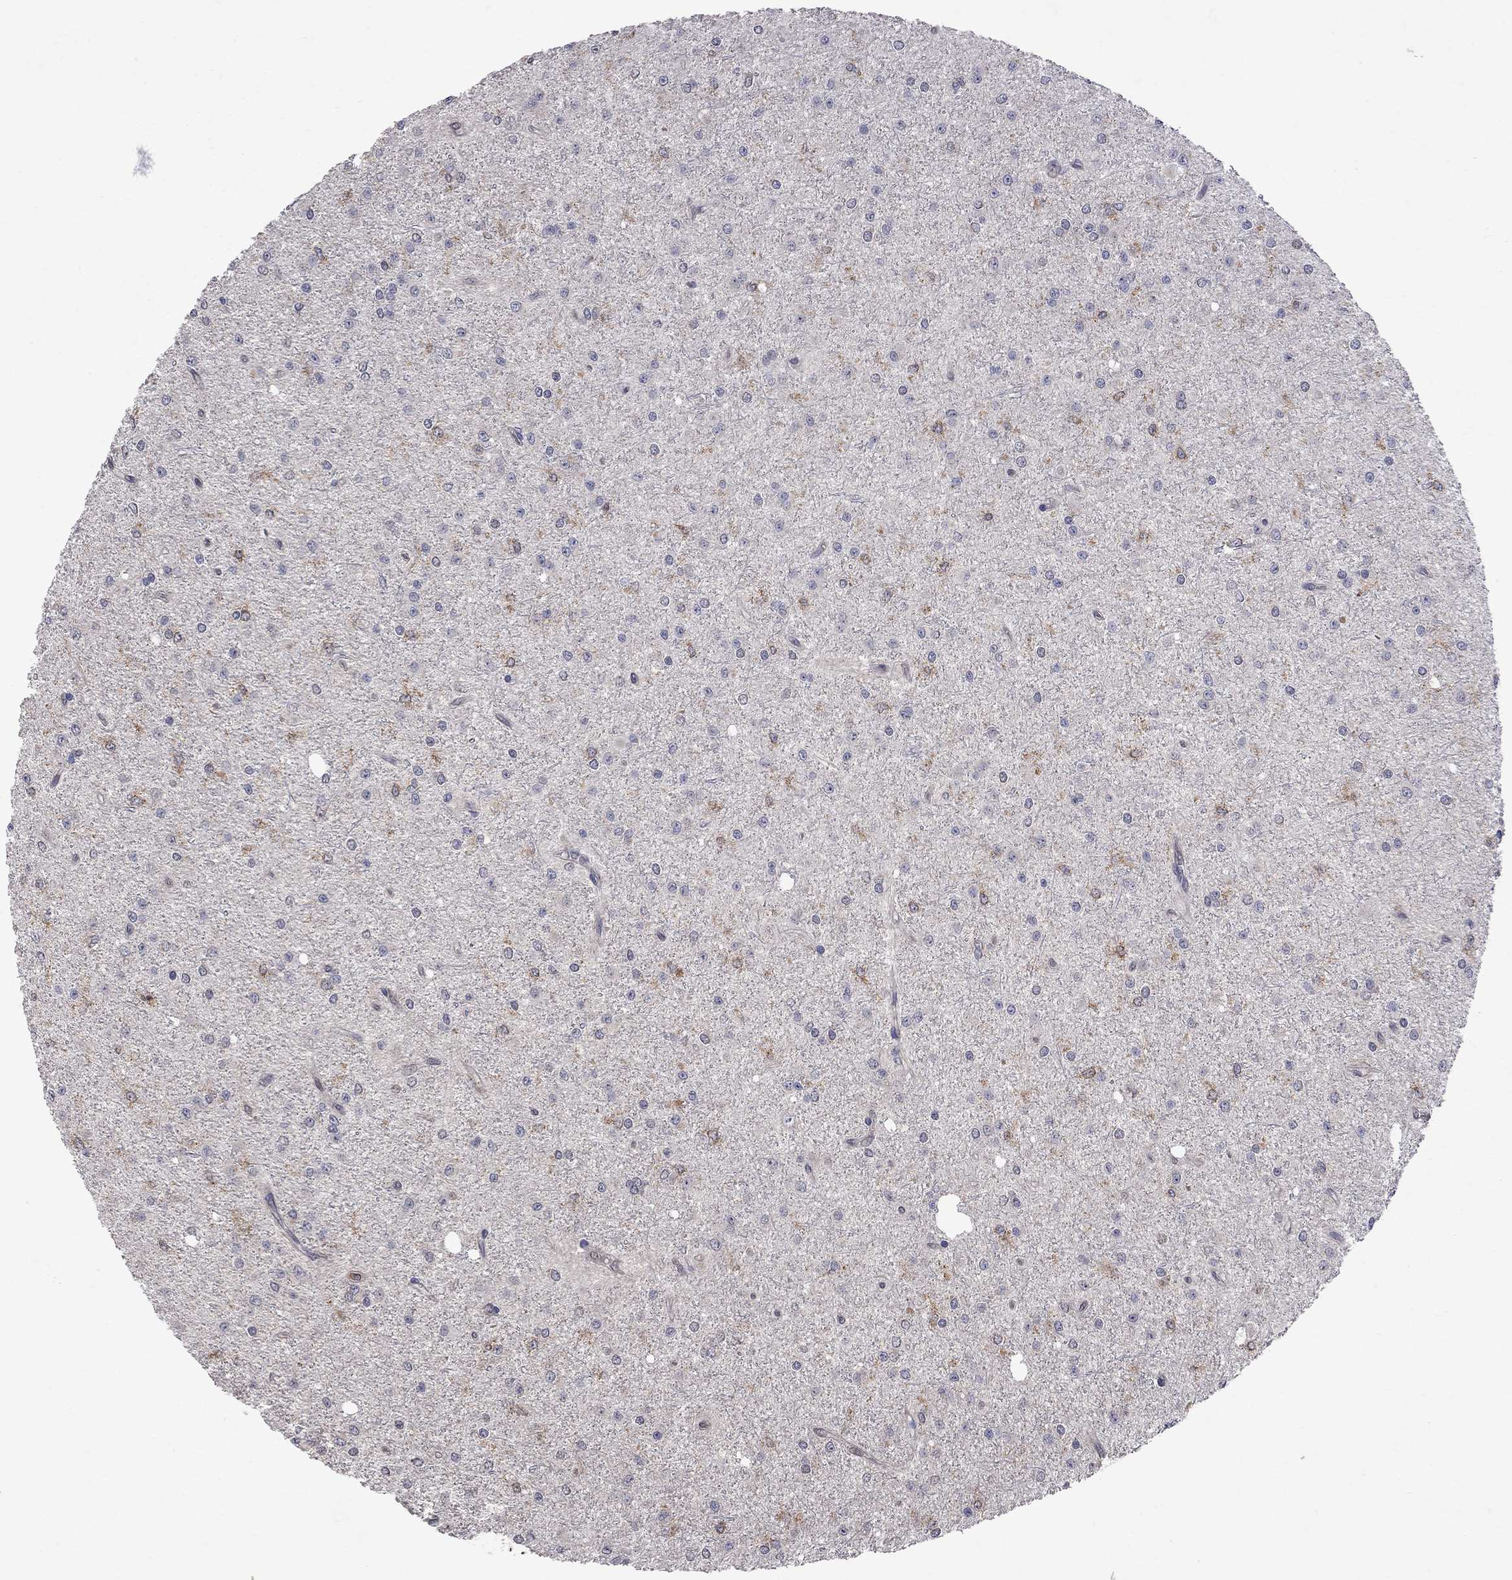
{"staining": {"intensity": "negative", "quantity": "none", "location": "none"}, "tissue": "glioma", "cell_type": "Tumor cells", "image_type": "cancer", "snomed": [{"axis": "morphology", "description": "Glioma, malignant, Low grade"}, {"axis": "topography", "description": "Brain"}], "caption": "An image of glioma stained for a protein displays no brown staining in tumor cells. The staining is performed using DAB (3,3'-diaminobenzidine) brown chromogen with nuclei counter-stained in using hematoxylin.", "gene": "ABI3", "patient": {"sex": "male", "age": 27}}